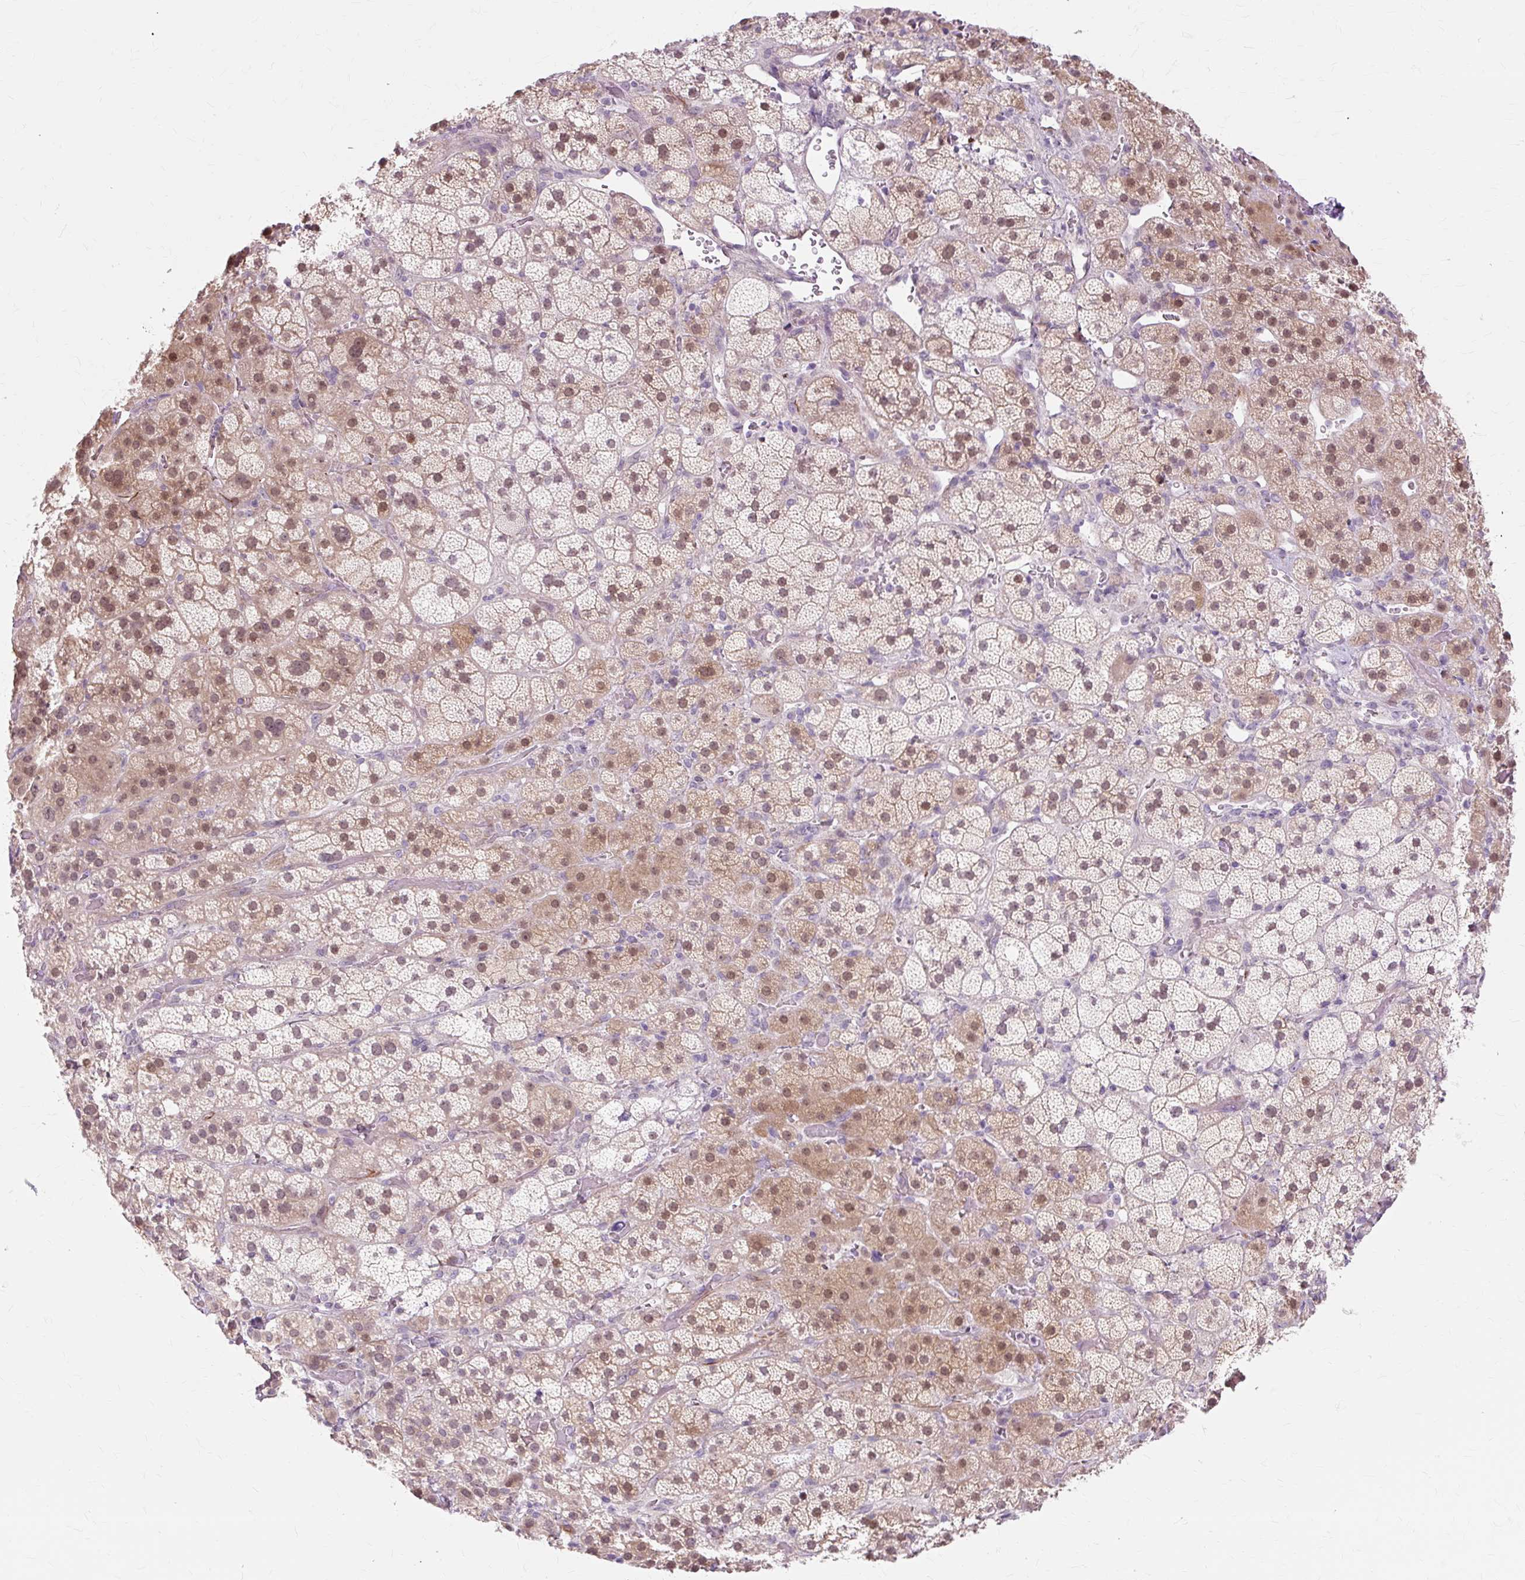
{"staining": {"intensity": "moderate", "quantity": "25%-75%", "location": "cytoplasmic/membranous,nuclear"}, "tissue": "adrenal gland", "cell_type": "Glandular cells", "image_type": "normal", "snomed": [{"axis": "morphology", "description": "Normal tissue, NOS"}, {"axis": "topography", "description": "Adrenal gland"}], "caption": "A histopathology image of adrenal gland stained for a protein displays moderate cytoplasmic/membranous,nuclear brown staining in glandular cells.", "gene": "ZNF35", "patient": {"sex": "male", "age": 57}}